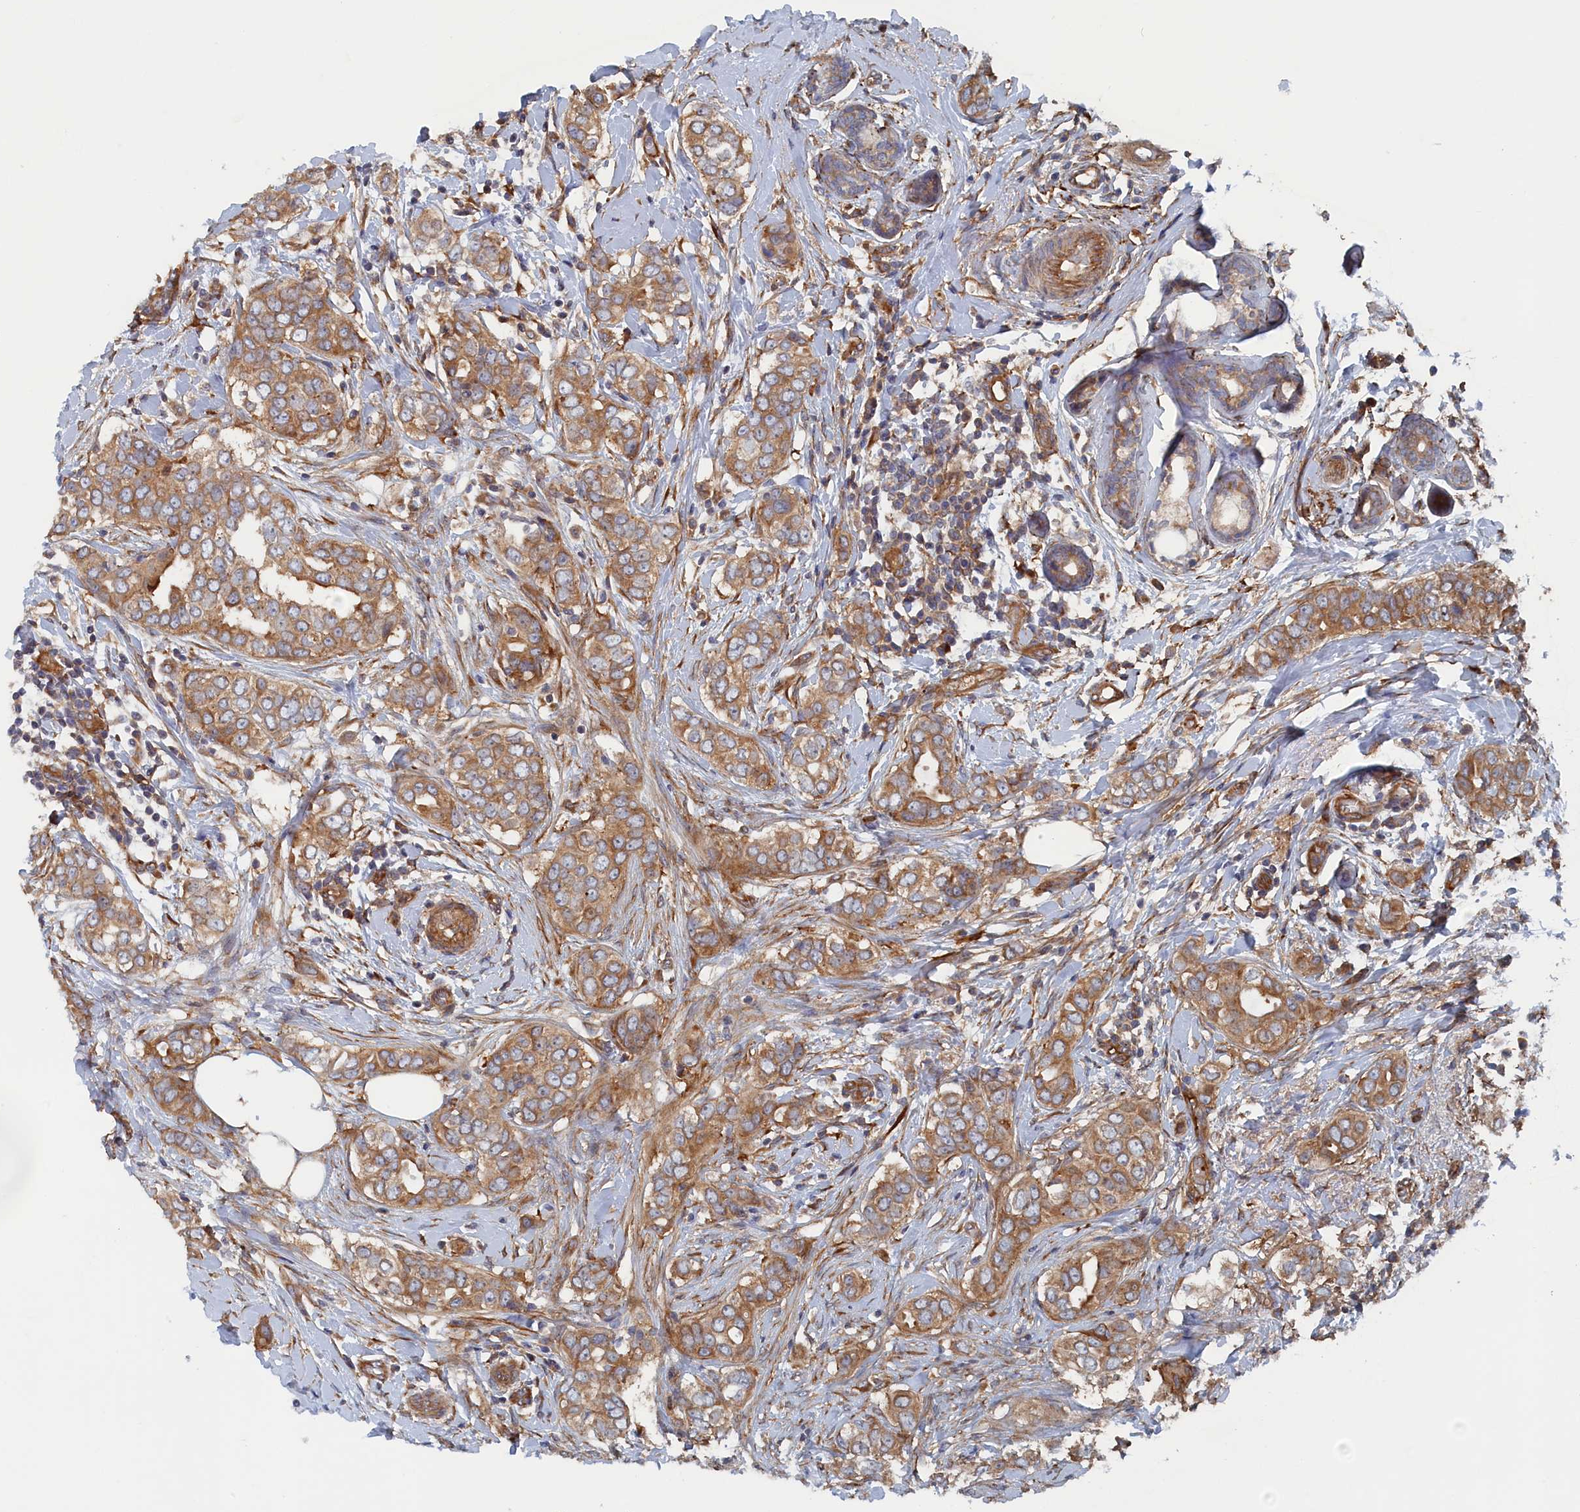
{"staining": {"intensity": "moderate", "quantity": ">75%", "location": "cytoplasmic/membranous"}, "tissue": "breast cancer", "cell_type": "Tumor cells", "image_type": "cancer", "snomed": [{"axis": "morphology", "description": "Lobular carcinoma"}, {"axis": "topography", "description": "Breast"}], "caption": "Immunohistochemistry (IHC) photomicrograph of neoplastic tissue: human breast lobular carcinoma stained using immunohistochemistry (IHC) displays medium levels of moderate protein expression localized specifically in the cytoplasmic/membranous of tumor cells, appearing as a cytoplasmic/membranous brown color.", "gene": "TMEM196", "patient": {"sex": "female", "age": 51}}